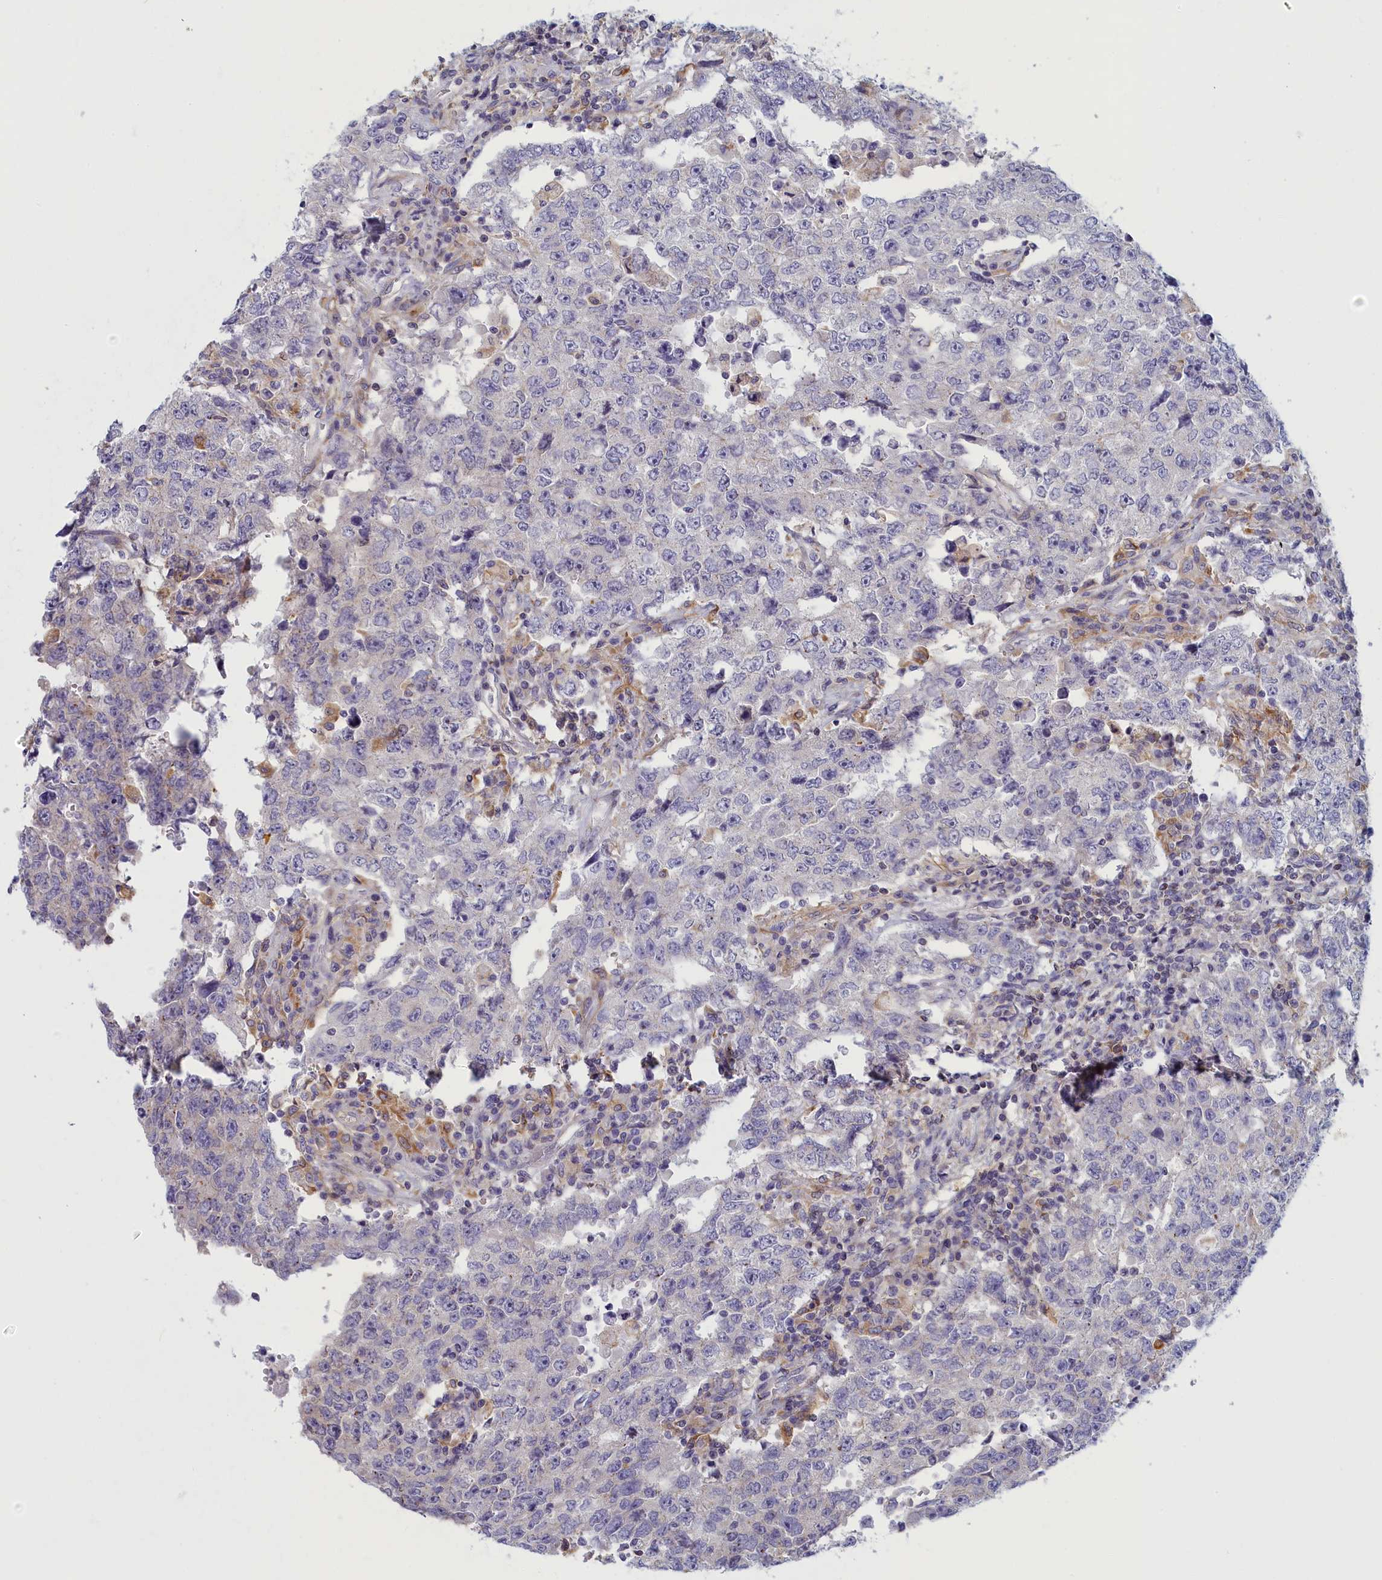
{"staining": {"intensity": "negative", "quantity": "none", "location": "none"}, "tissue": "testis cancer", "cell_type": "Tumor cells", "image_type": "cancer", "snomed": [{"axis": "morphology", "description": "Carcinoma, Embryonal, NOS"}, {"axis": "topography", "description": "Testis"}], "caption": "IHC image of neoplastic tissue: testis cancer (embryonal carcinoma) stained with DAB displays no significant protein staining in tumor cells. (Brightfield microscopy of DAB immunohistochemistry (IHC) at high magnification).", "gene": "NOL10", "patient": {"sex": "male", "age": 26}}